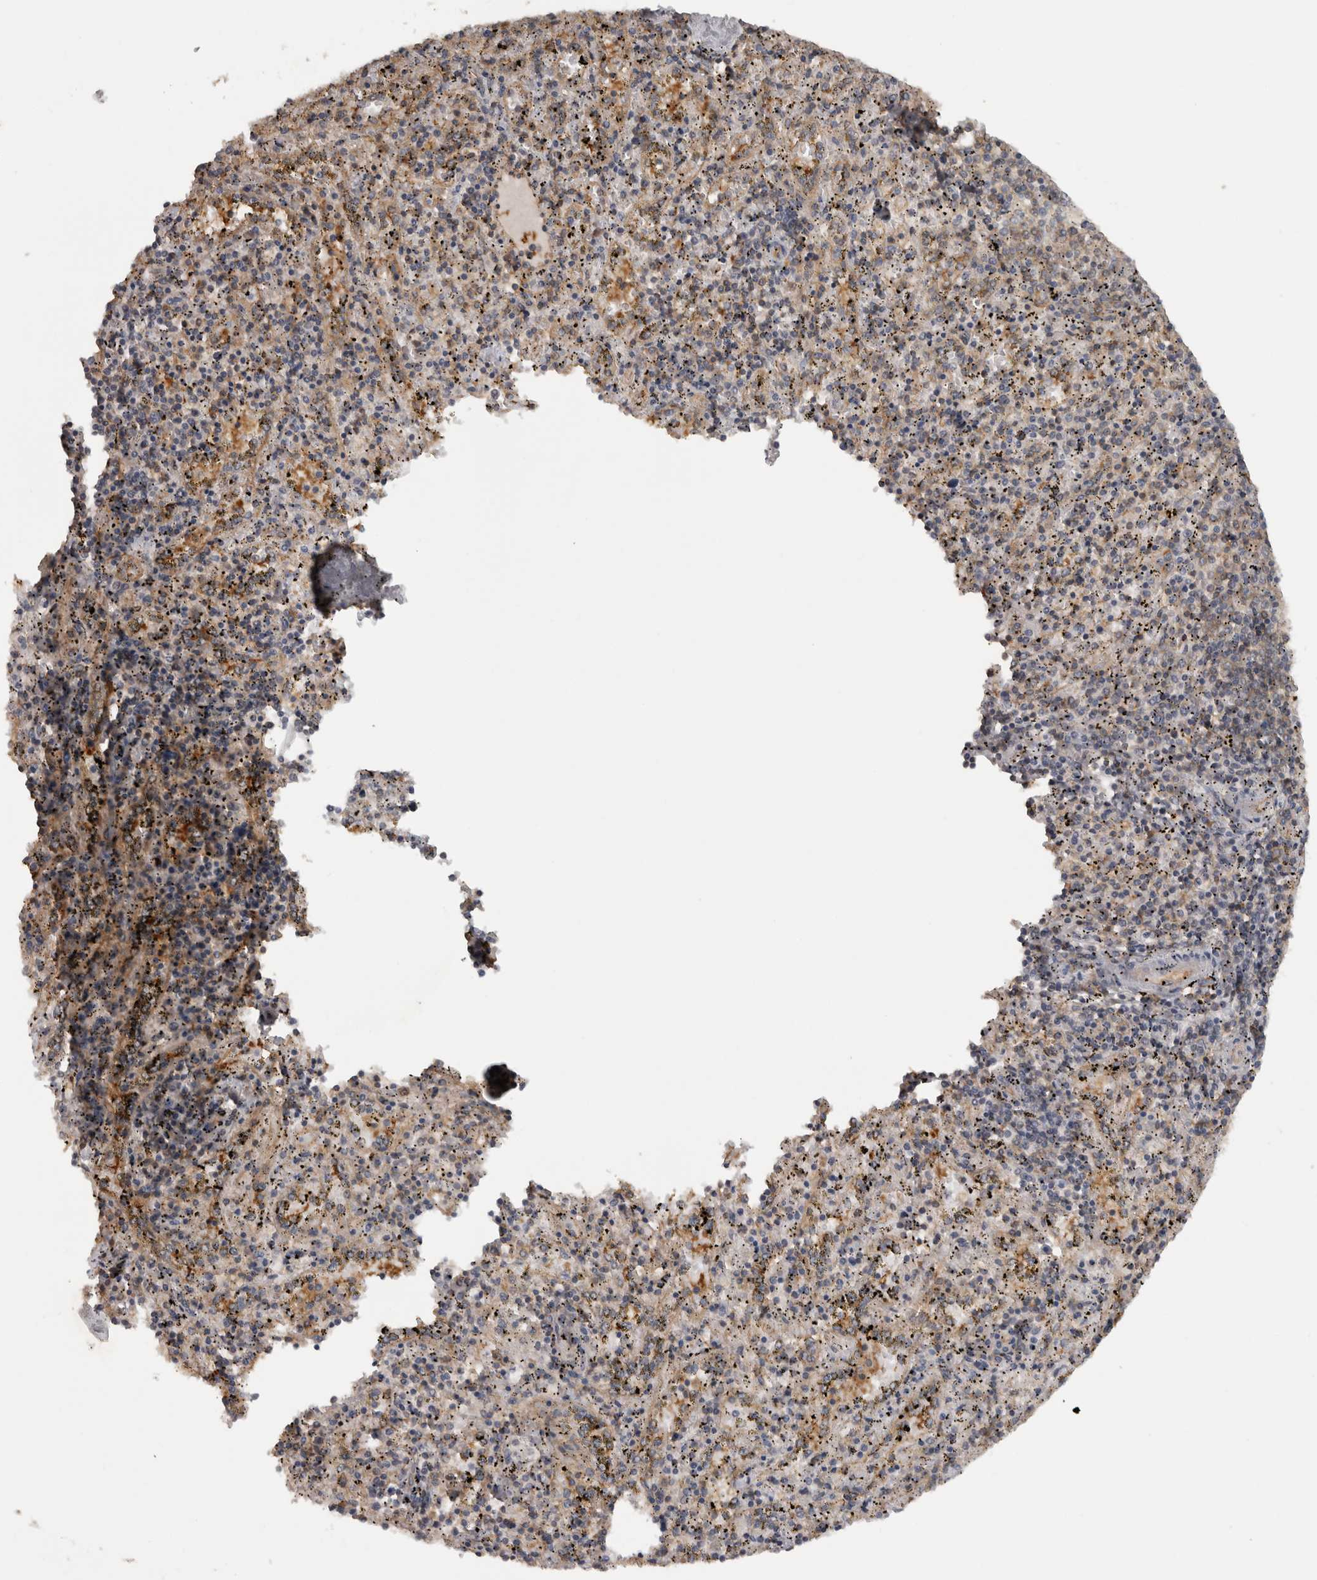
{"staining": {"intensity": "weak", "quantity": "25%-75%", "location": "cytoplasmic/membranous"}, "tissue": "spleen", "cell_type": "Cells in red pulp", "image_type": "normal", "snomed": [{"axis": "morphology", "description": "Normal tissue, NOS"}, {"axis": "topography", "description": "Spleen"}], "caption": "Protein expression analysis of unremarkable spleen shows weak cytoplasmic/membranous expression in approximately 25%-75% of cells in red pulp.", "gene": "MICU3", "patient": {"sex": "male", "age": 11}}